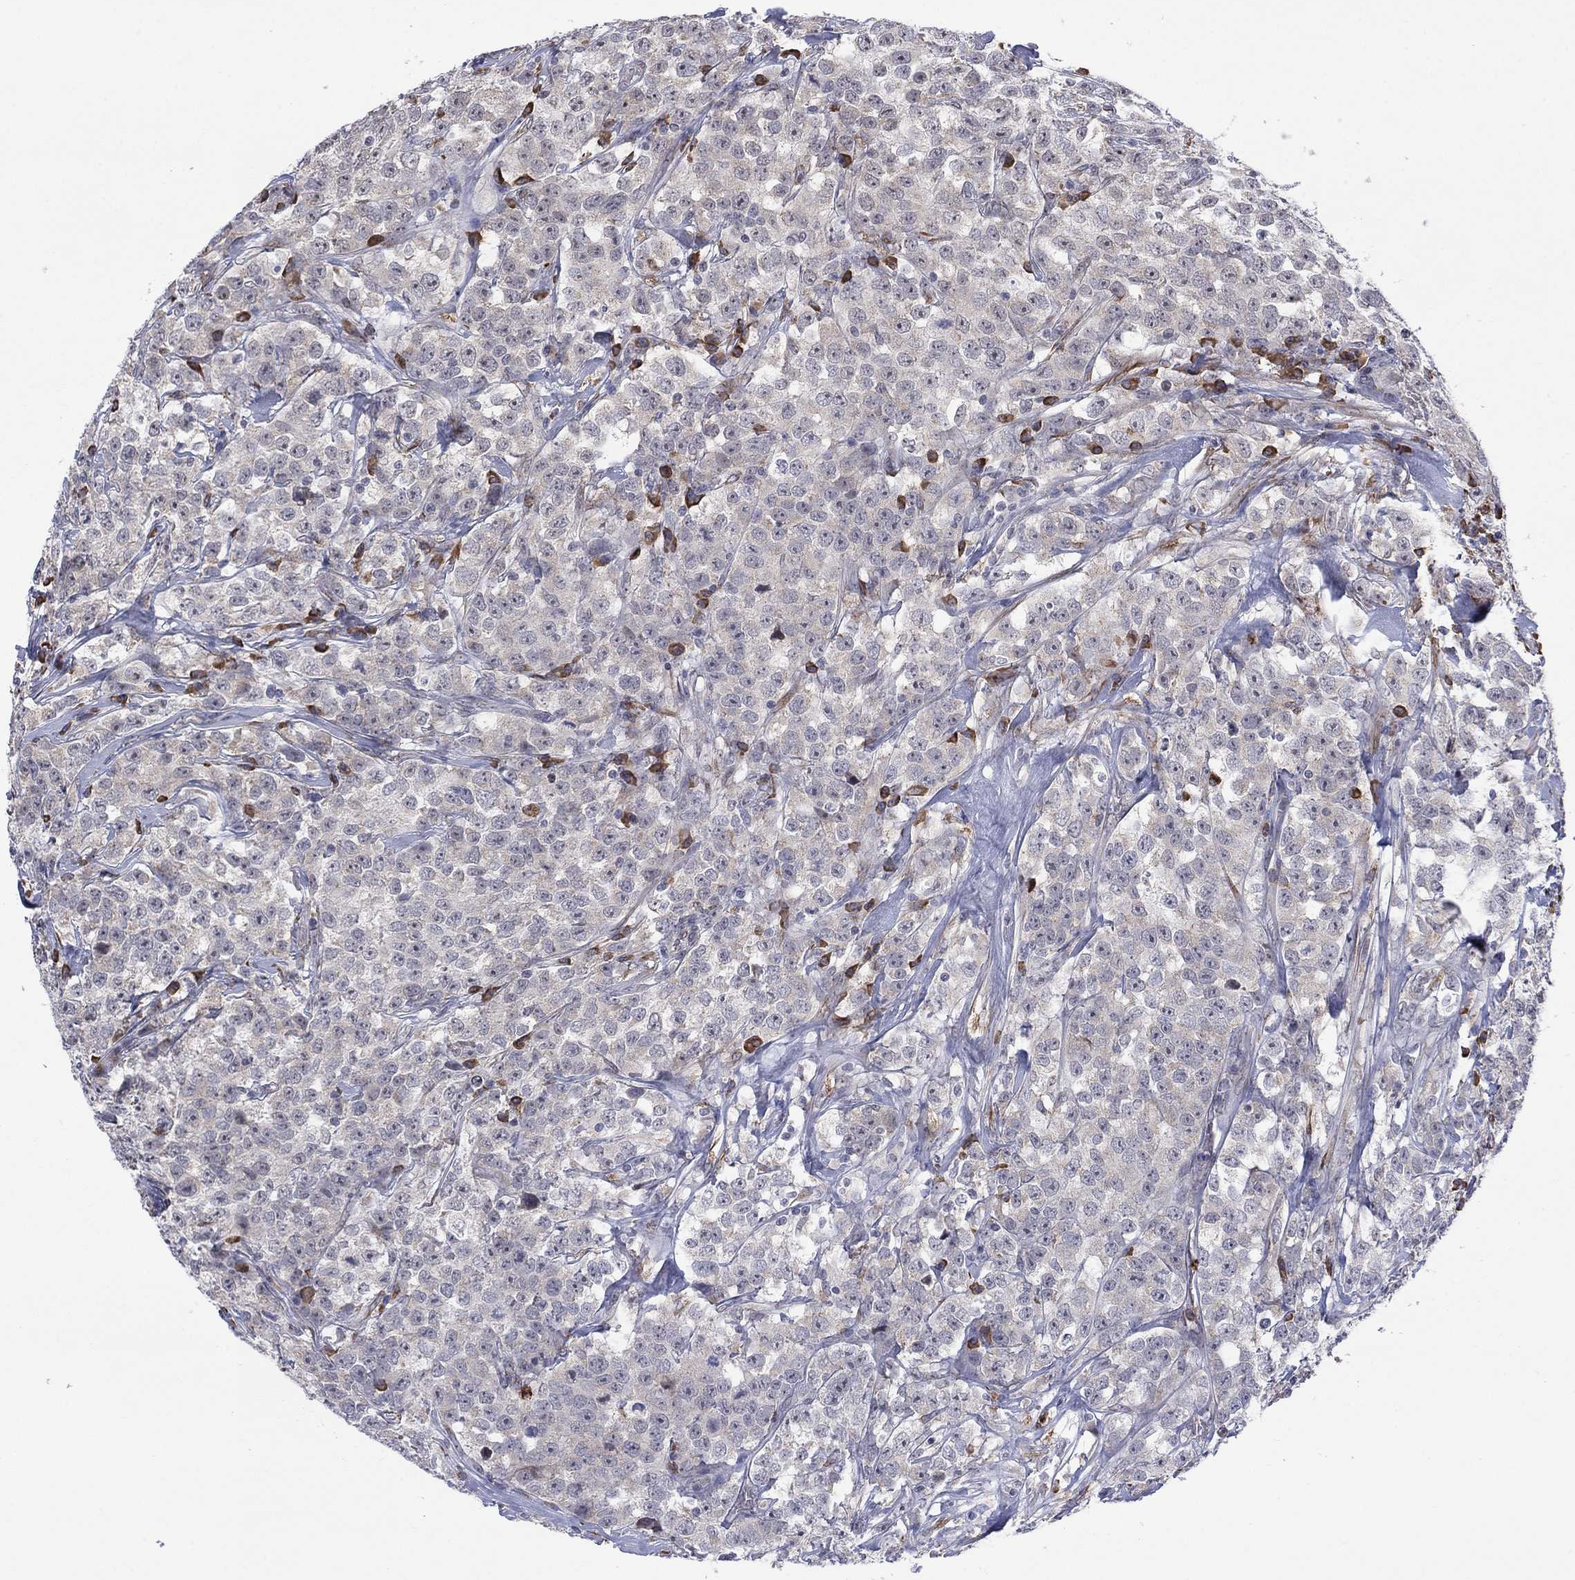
{"staining": {"intensity": "negative", "quantity": "none", "location": "none"}, "tissue": "testis cancer", "cell_type": "Tumor cells", "image_type": "cancer", "snomed": [{"axis": "morphology", "description": "Seminoma, NOS"}, {"axis": "topography", "description": "Testis"}], "caption": "DAB (3,3'-diaminobenzidine) immunohistochemical staining of human testis cancer (seminoma) shows no significant expression in tumor cells. Brightfield microscopy of immunohistochemistry stained with DAB (brown) and hematoxylin (blue), captured at high magnification.", "gene": "MTRFR", "patient": {"sex": "male", "age": 59}}